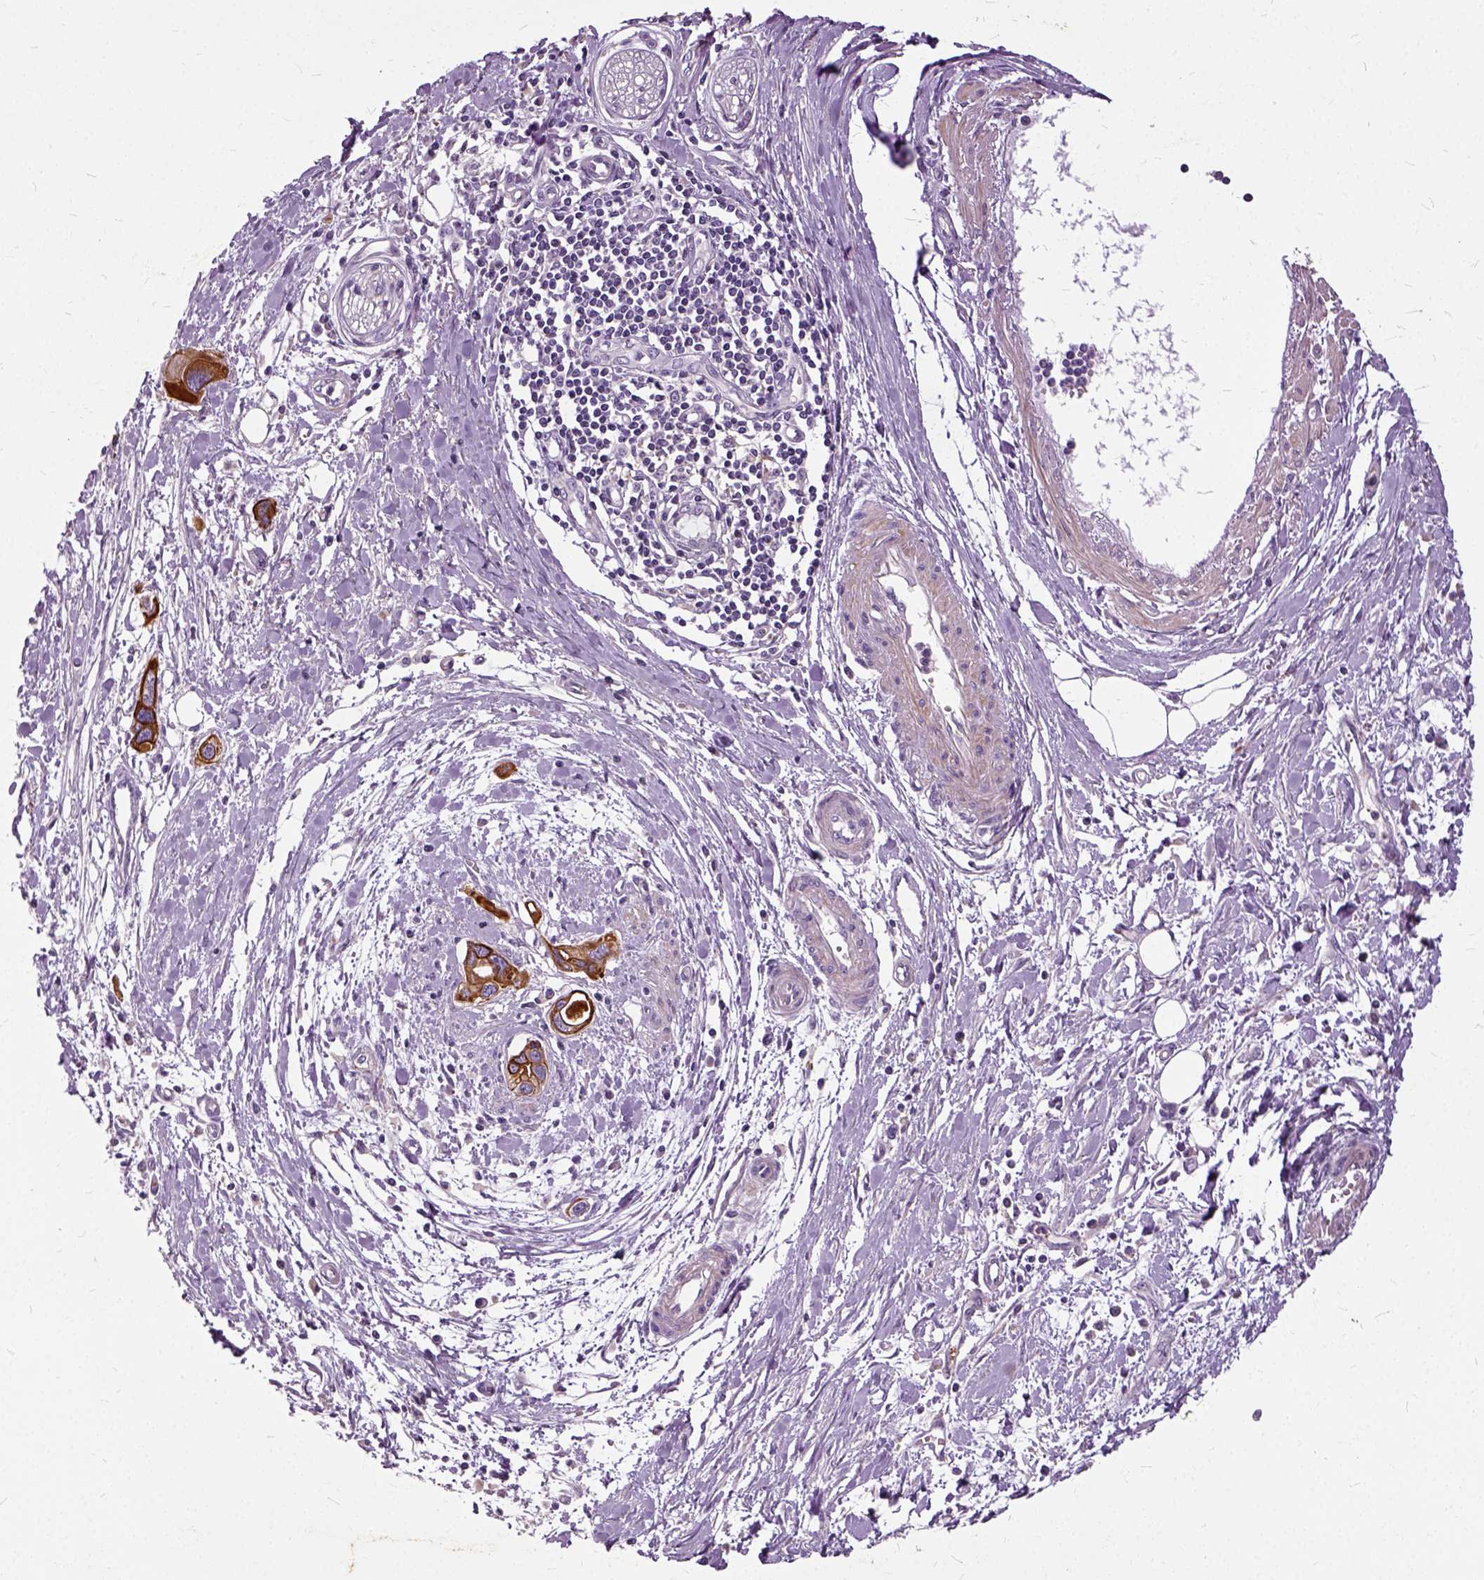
{"staining": {"intensity": "strong", "quantity": ">75%", "location": "cytoplasmic/membranous"}, "tissue": "pancreatic cancer", "cell_type": "Tumor cells", "image_type": "cancer", "snomed": [{"axis": "morphology", "description": "Adenocarcinoma, NOS"}, {"axis": "topography", "description": "Pancreas"}], "caption": "Tumor cells demonstrate high levels of strong cytoplasmic/membranous expression in about >75% of cells in human pancreatic adenocarcinoma.", "gene": "ILRUN", "patient": {"sex": "male", "age": 60}}